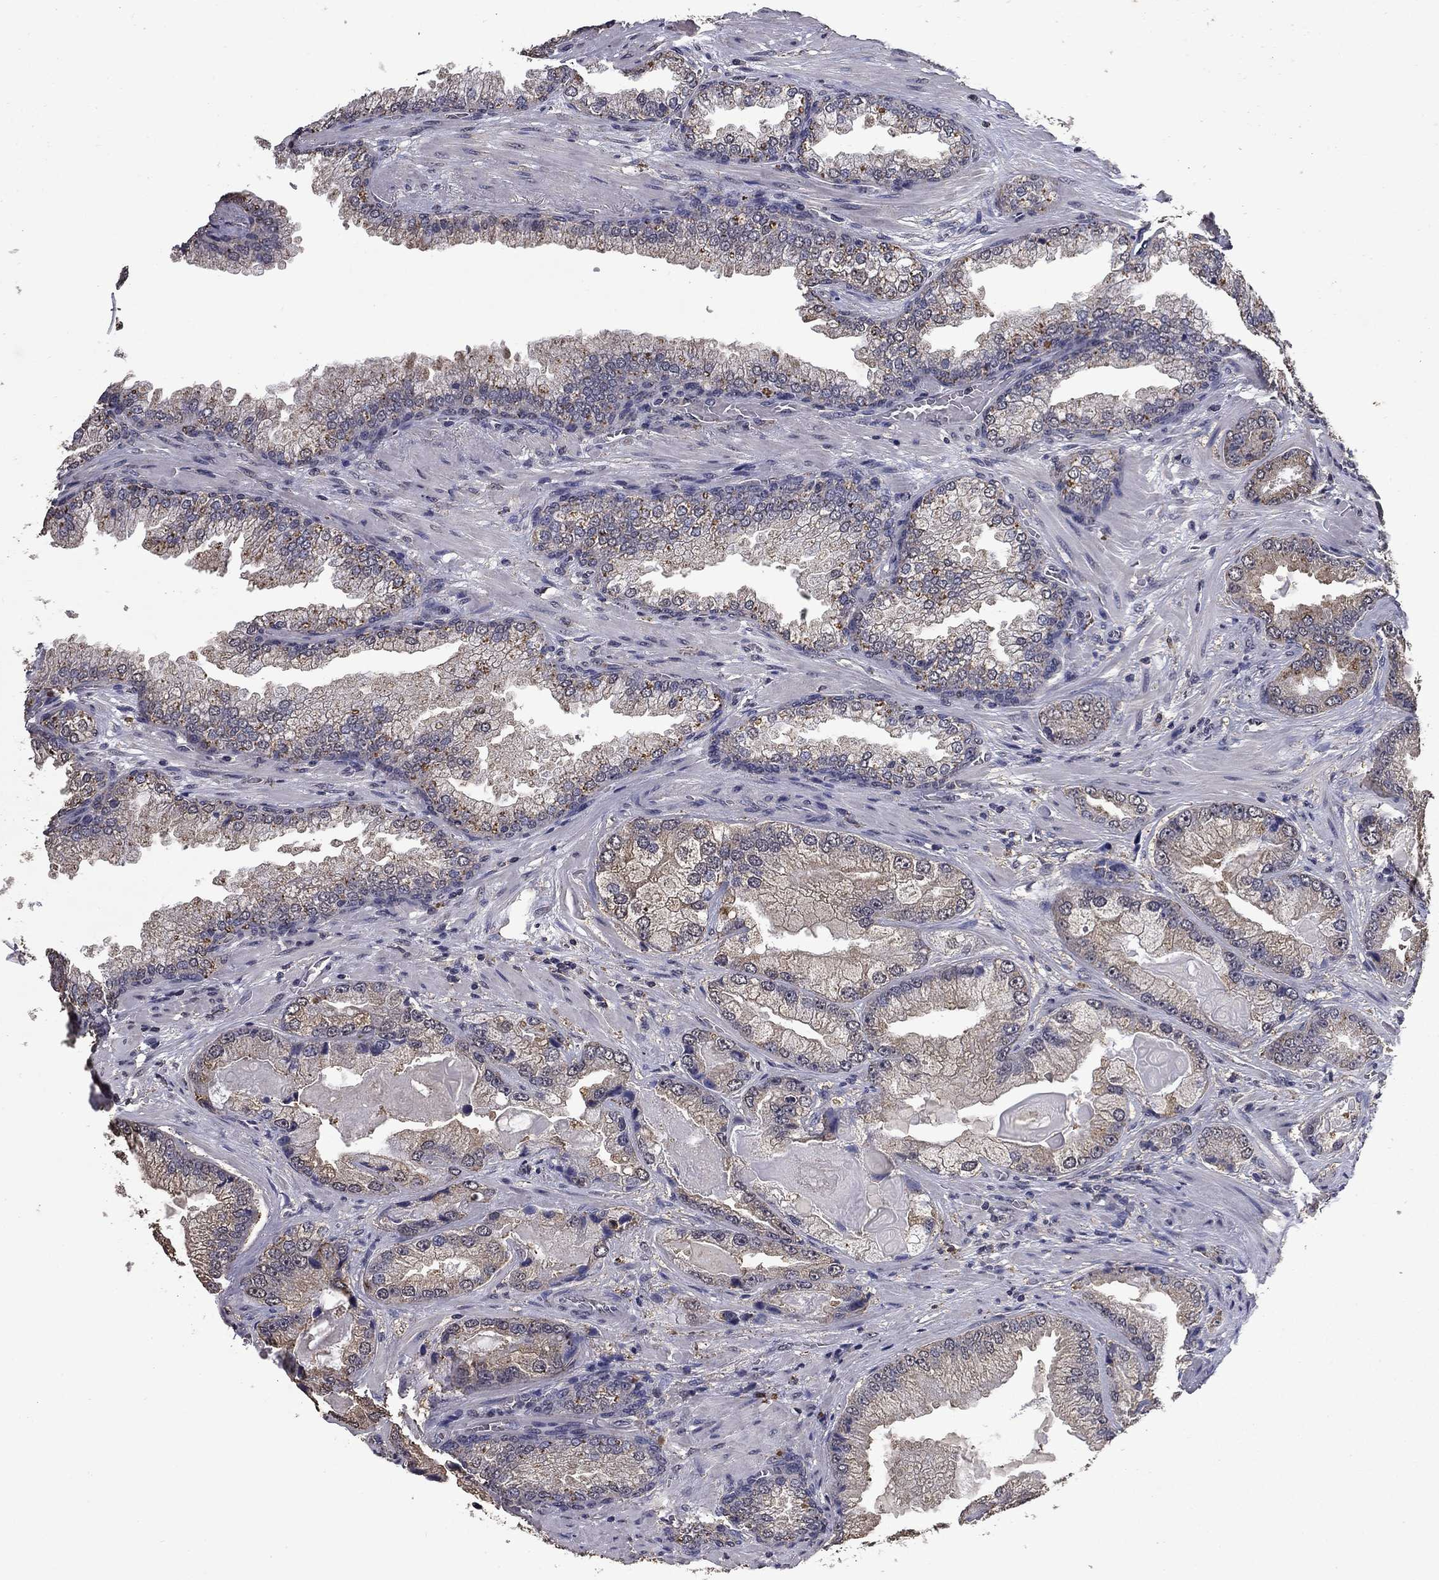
{"staining": {"intensity": "weak", "quantity": ">75%", "location": "cytoplasmic/membranous"}, "tissue": "prostate cancer", "cell_type": "Tumor cells", "image_type": "cancer", "snomed": [{"axis": "morphology", "description": "Adenocarcinoma, Low grade"}, {"axis": "topography", "description": "Prostate"}], "caption": "Immunohistochemical staining of human low-grade adenocarcinoma (prostate) demonstrates low levels of weak cytoplasmic/membranous protein staining in about >75% of tumor cells.", "gene": "MFAP3L", "patient": {"sex": "male", "age": 57}}